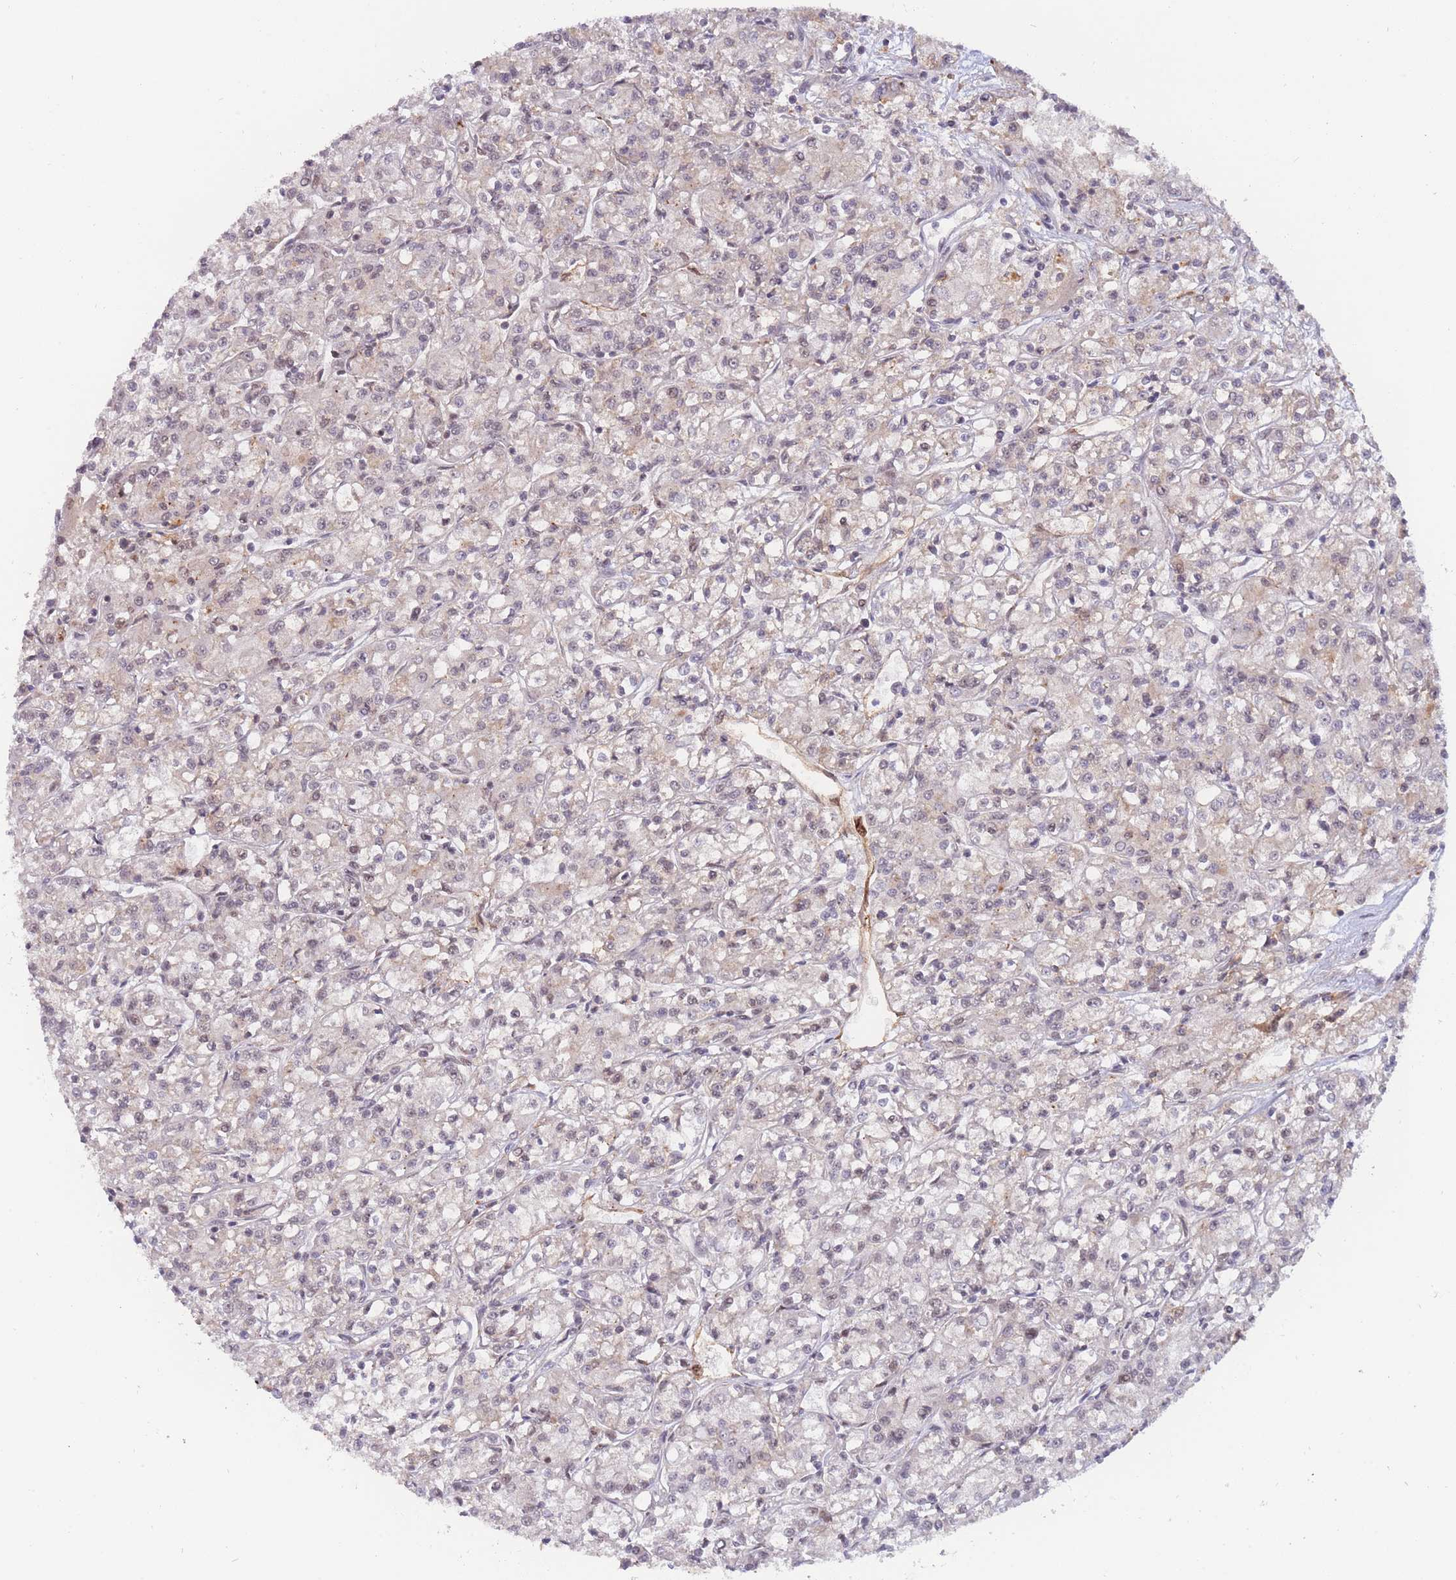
{"staining": {"intensity": "negative", "quantity": "none", "location": "none"}, "tissue": "renal cancer", "cell_type": "Tumor cells", "image_type": "cancer", "snomed": [{"axis": "morphology", "description": "Adenocarcinoma, NOS"}, {"axis": "topography", "description": "Kidney"}], "caption": "This is an immunohistochemistry (IHC) image of adenocarcinoma (renal). There is no staining in tumor cells.", "gene": "BOD1L1", "patient": {"sex": "female", "age": 59}}